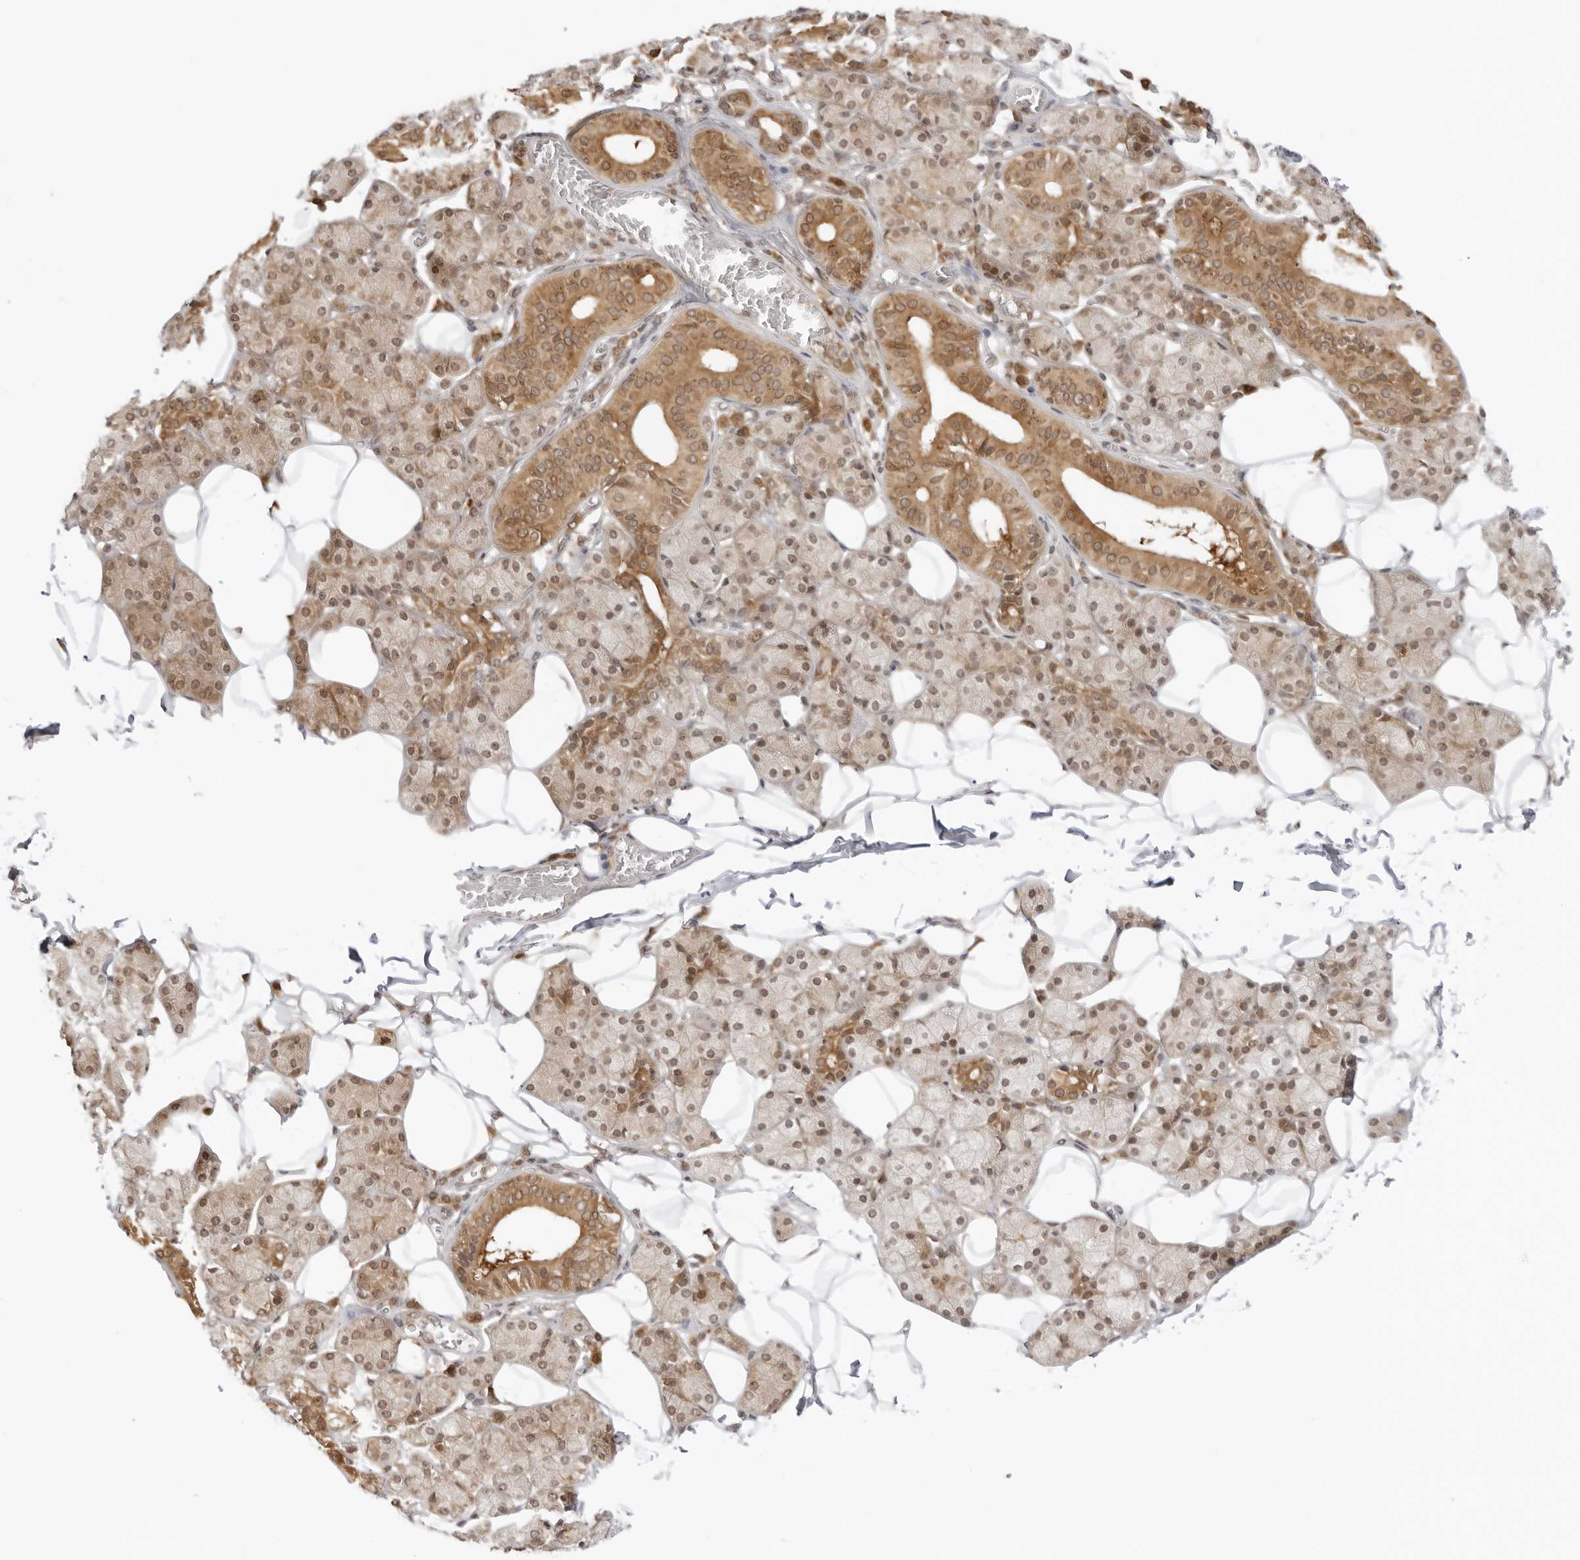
{"staining": {"intensity": "moderate", "quantity": "25%-75%", "location": "cytoplasmic/membranous,nuclear"}, "tissue": "salivary gland", "cell_type": "Glandular cells", "image_type": "normal", "snomed": [{"axis": "morphology", "description": "Normal tissue, NOS"}, {"axis": "topography", "description": "Salivary gland"}], "caption": "Immunohistochemistry (IHC) histopathology image of benign salivary gland stained for a protein (brown), which exhibits medium levels of moderate cytoplasmic/membranous,nuclear positivity in about 25%-75% of glandular cells.", "gene": "PRRC2C", "patient": {"sex": "female", "age": 33}}